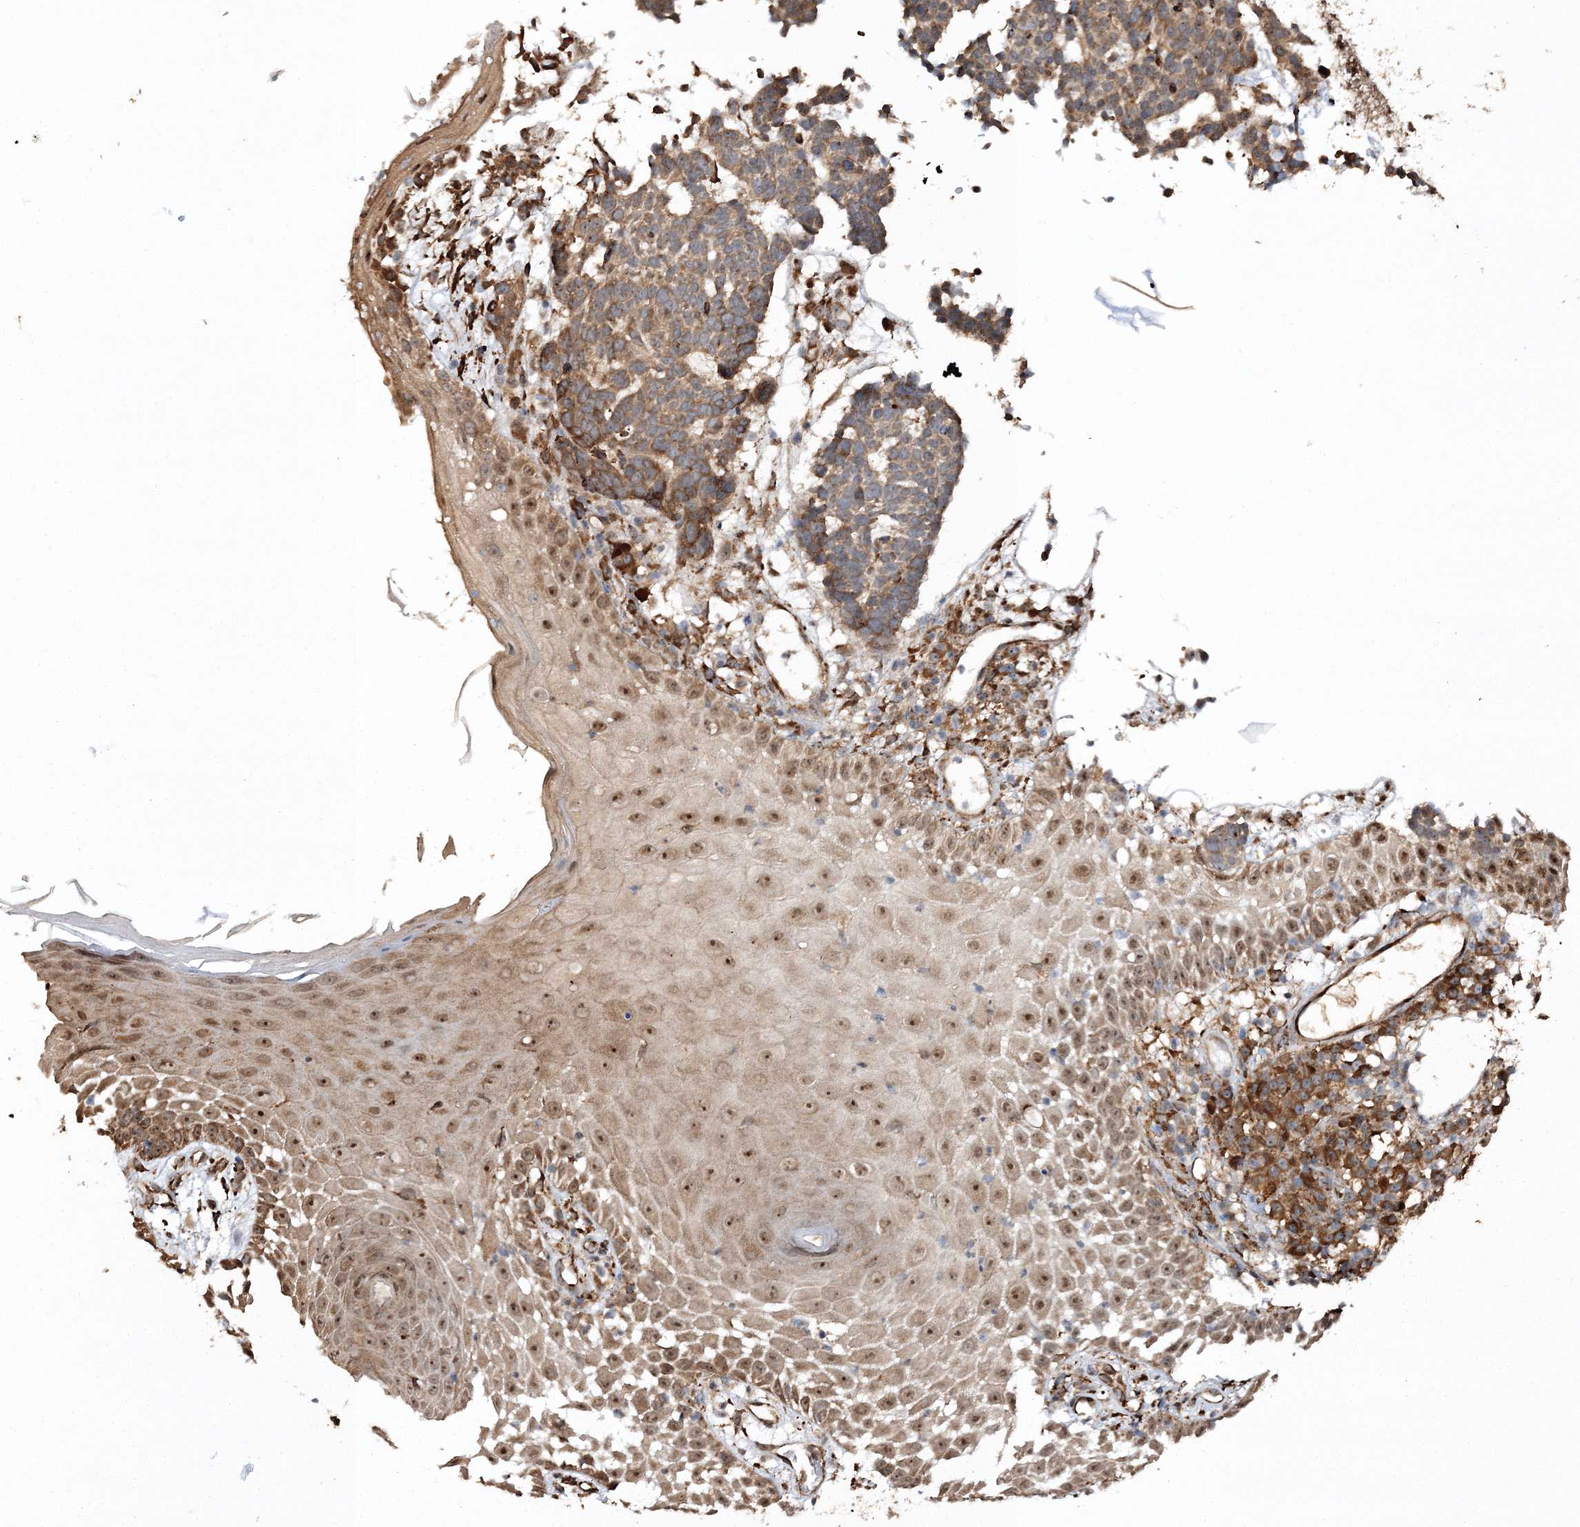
{"staining": {"intensity": "moderate", "quantity": ">75%", "location": "cytoplasmic/membranous"}, "tissue": "skin cancer", "cell_type": "Tumor cells", "image_type": "cancer", "snomed": [{"axis": "morphology", "description": "Basal cell carcinoma"}, {"axis": "topography", "description": "Skin"}], "caption": "An immunohistochemistry (IHC) histopathology image of tumor tissue is shown. Protein staining in brown shows moderate cytoplasmic/membranous positivity in skin basal cell carcinoma within tumor cells.", "gene": "SCRN3", "patient": {"sex": "male", "age": 85}}